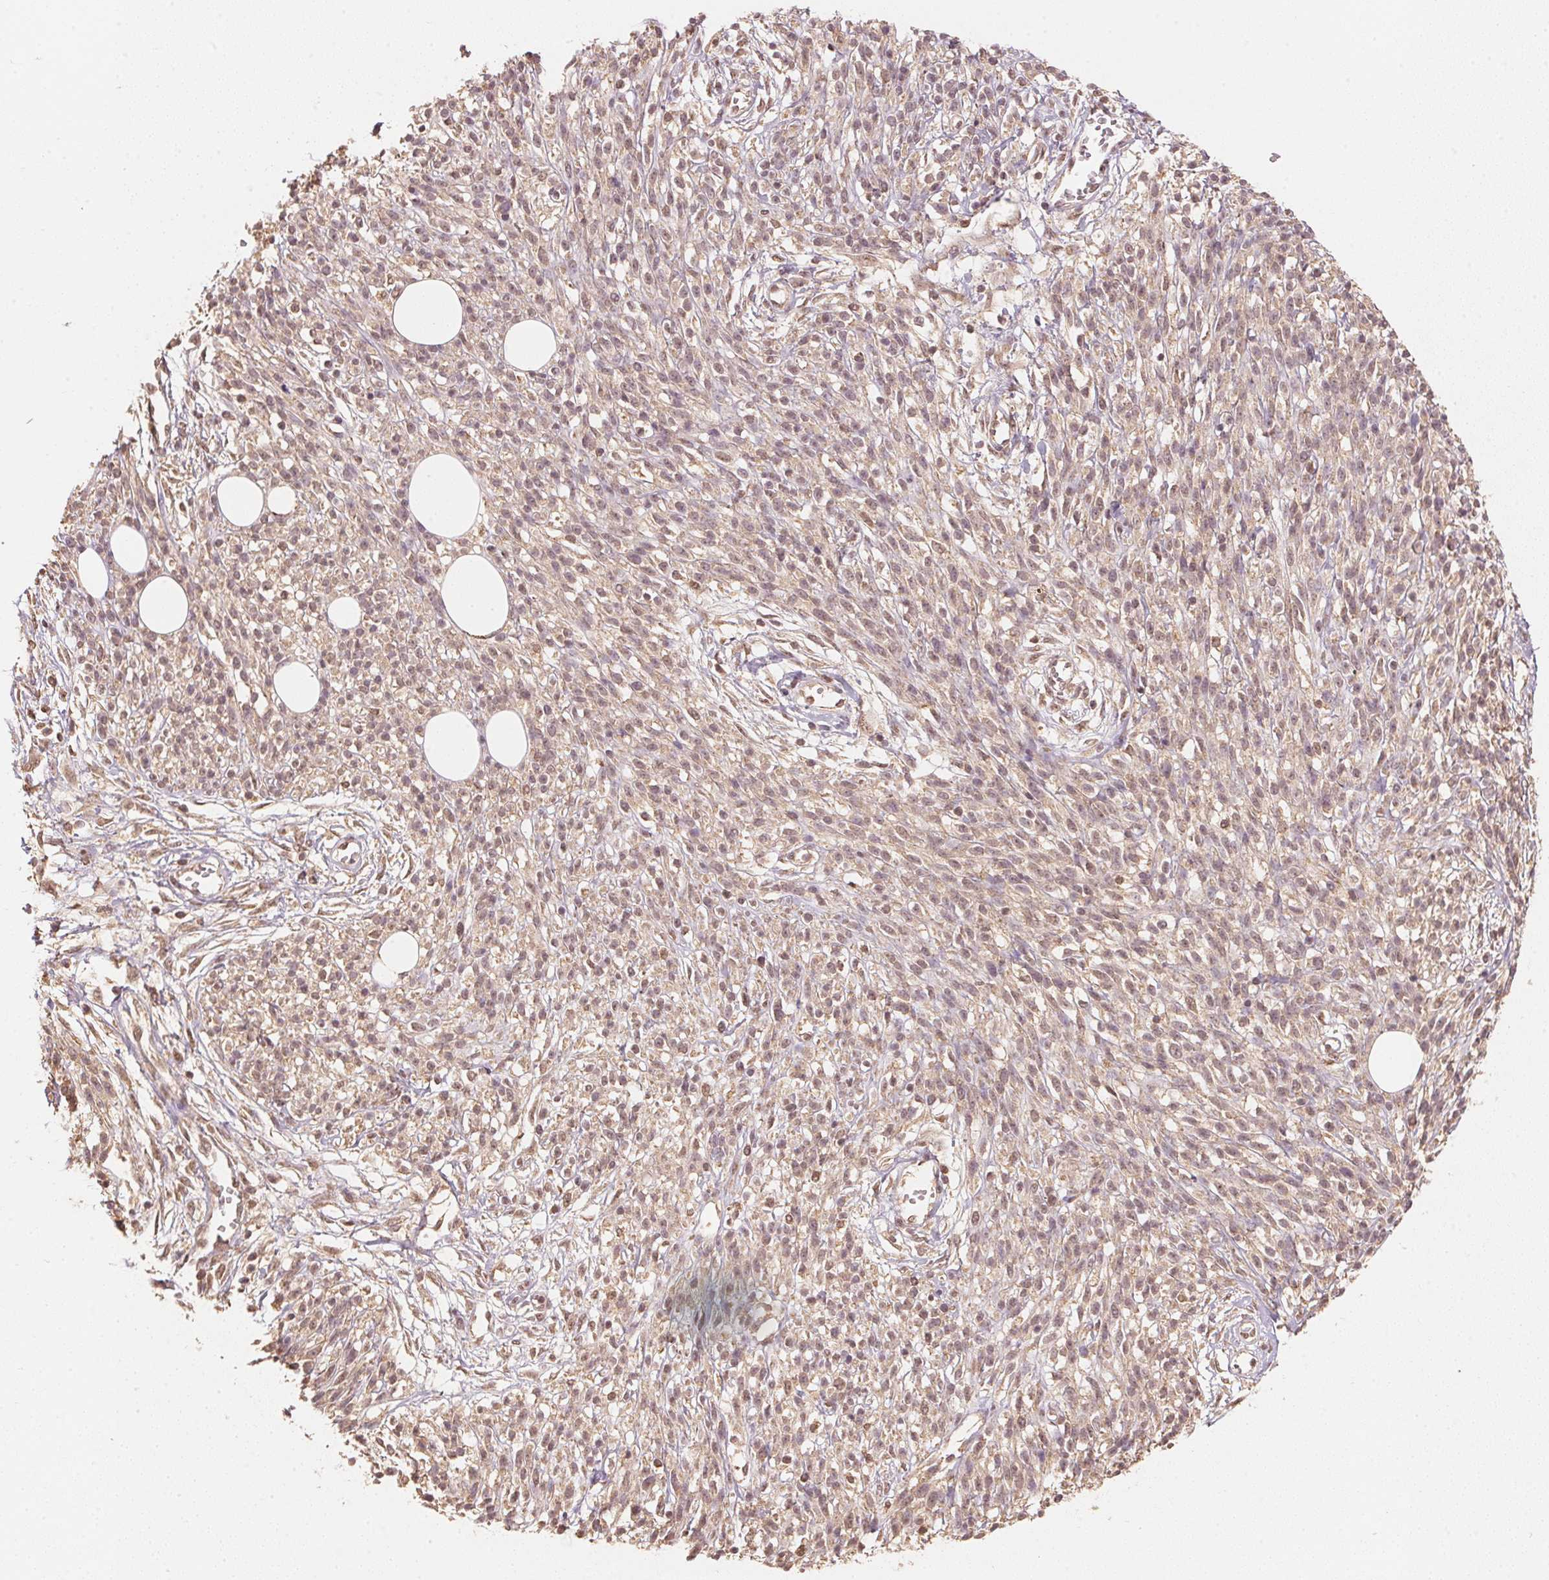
{"staining": {"intensity": "weak", "quantity": ">75%", "location": "nuclear"}, "tissue": "melanoma", "cell_type": "Tumor cells", "image_type": "cancer", "snomed": [{"axis": "morphology", "description": "Malignant melanoma, NOS"}, {"axis": "topography", "description": "Skin"}, {"axis": "topography", "description": "Skin of trunk"}], "caption": "A high-resolution histopathology image shows IHC staining of melanoma, which exhibits weak nuclear staining in about >75% of tumor cells.", "gene": "C2orf73", "patient": {"sex": "male", "age": 74}}